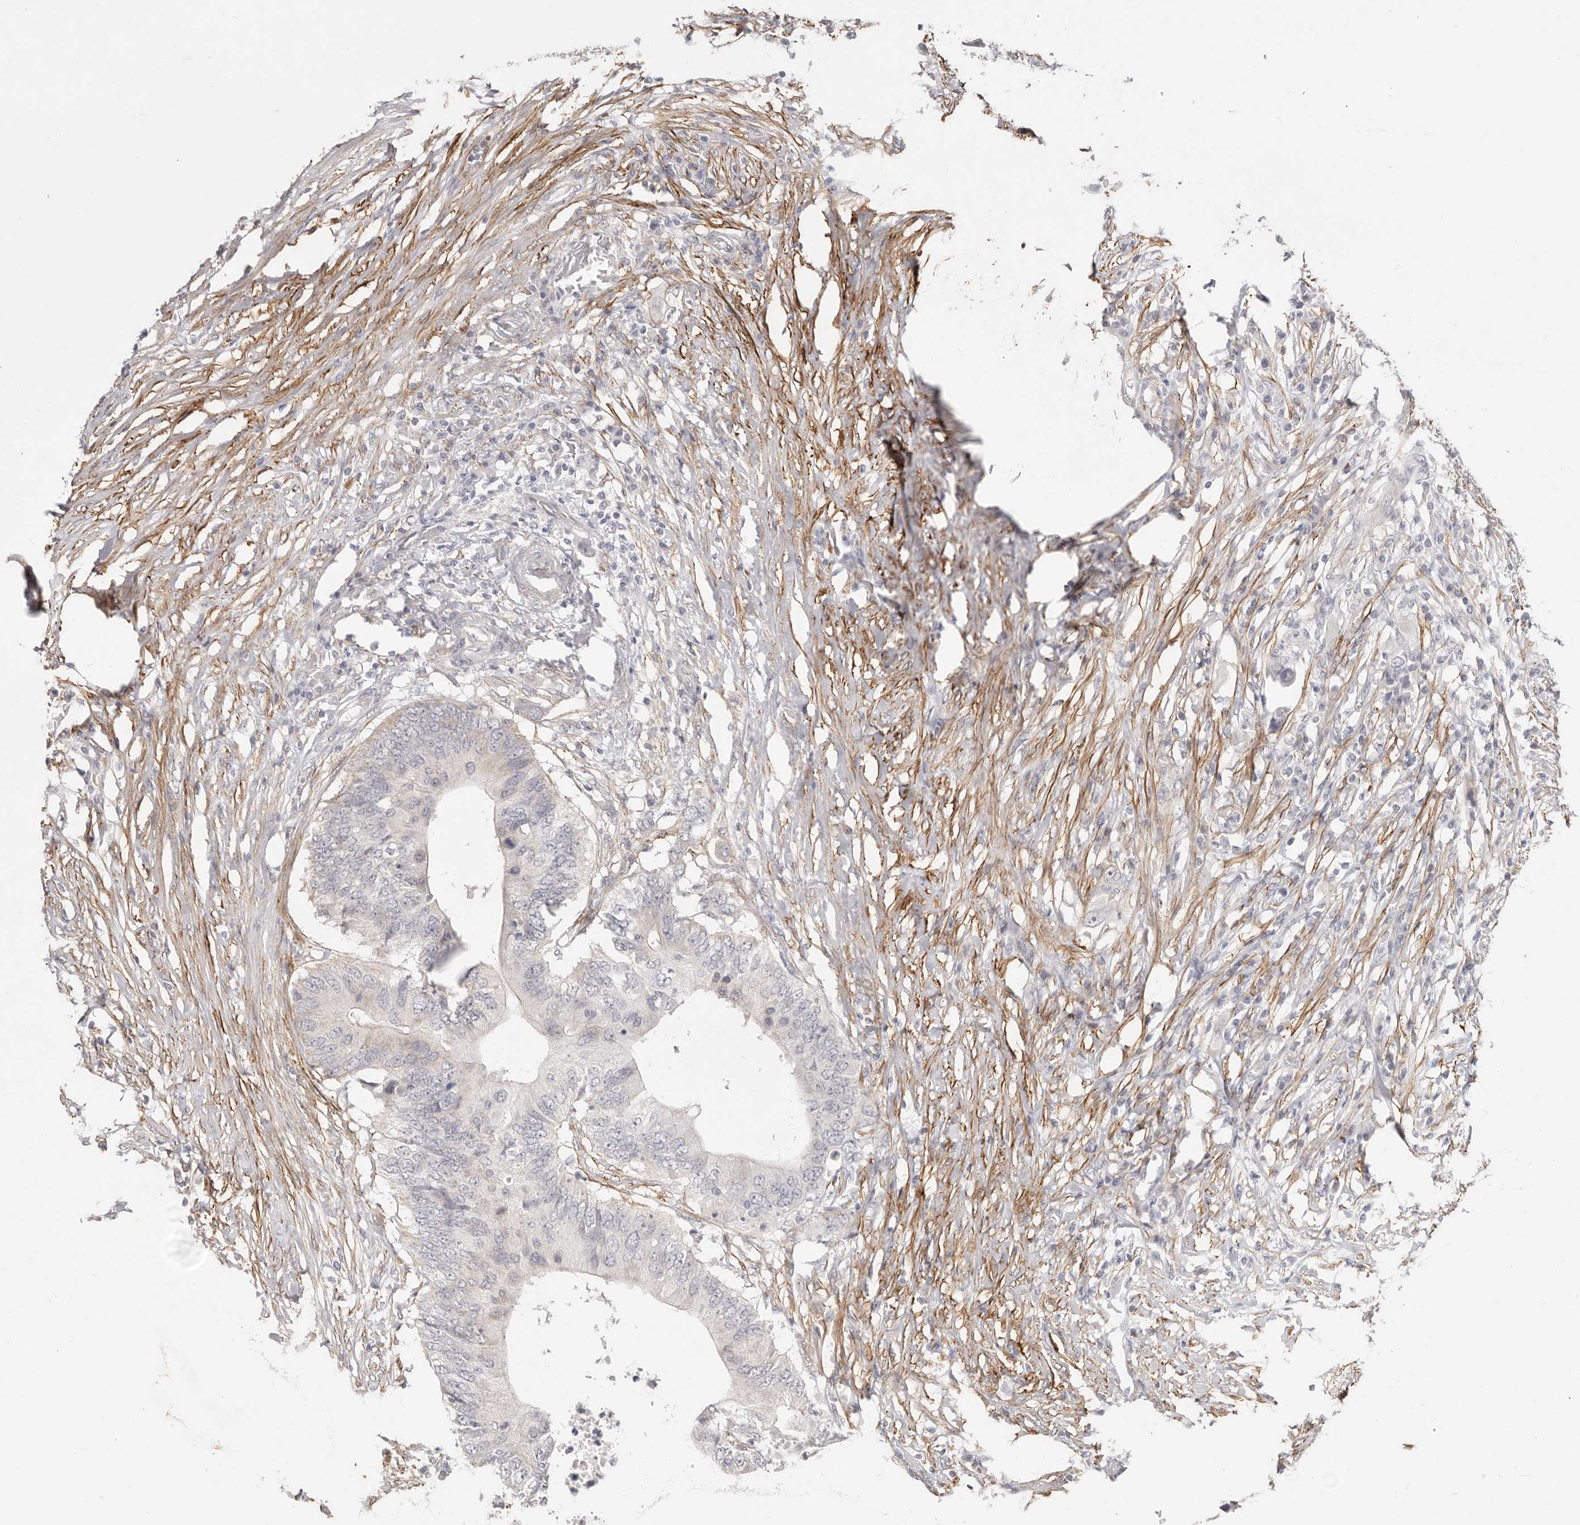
{"staining": {"intensity": "negative", "quantity": "none", "location": "none"}, "tissue": "colorectal cancer", "cell_type": "Tumor cells", "image_type": "cancer", "snomed": [{"axis": "morphology", "description": "Adenocarcinoma, NOS"}, {"axis": "topography", "description": "Colon"}], "caption": "Protein analysis of colorectal cancer (adenocarcinoma) shows no significant staining in tumor cells. Nuclei are stained in blue.", "gene": "SZT2", "patient": {"sex": "male", "age": 71}}